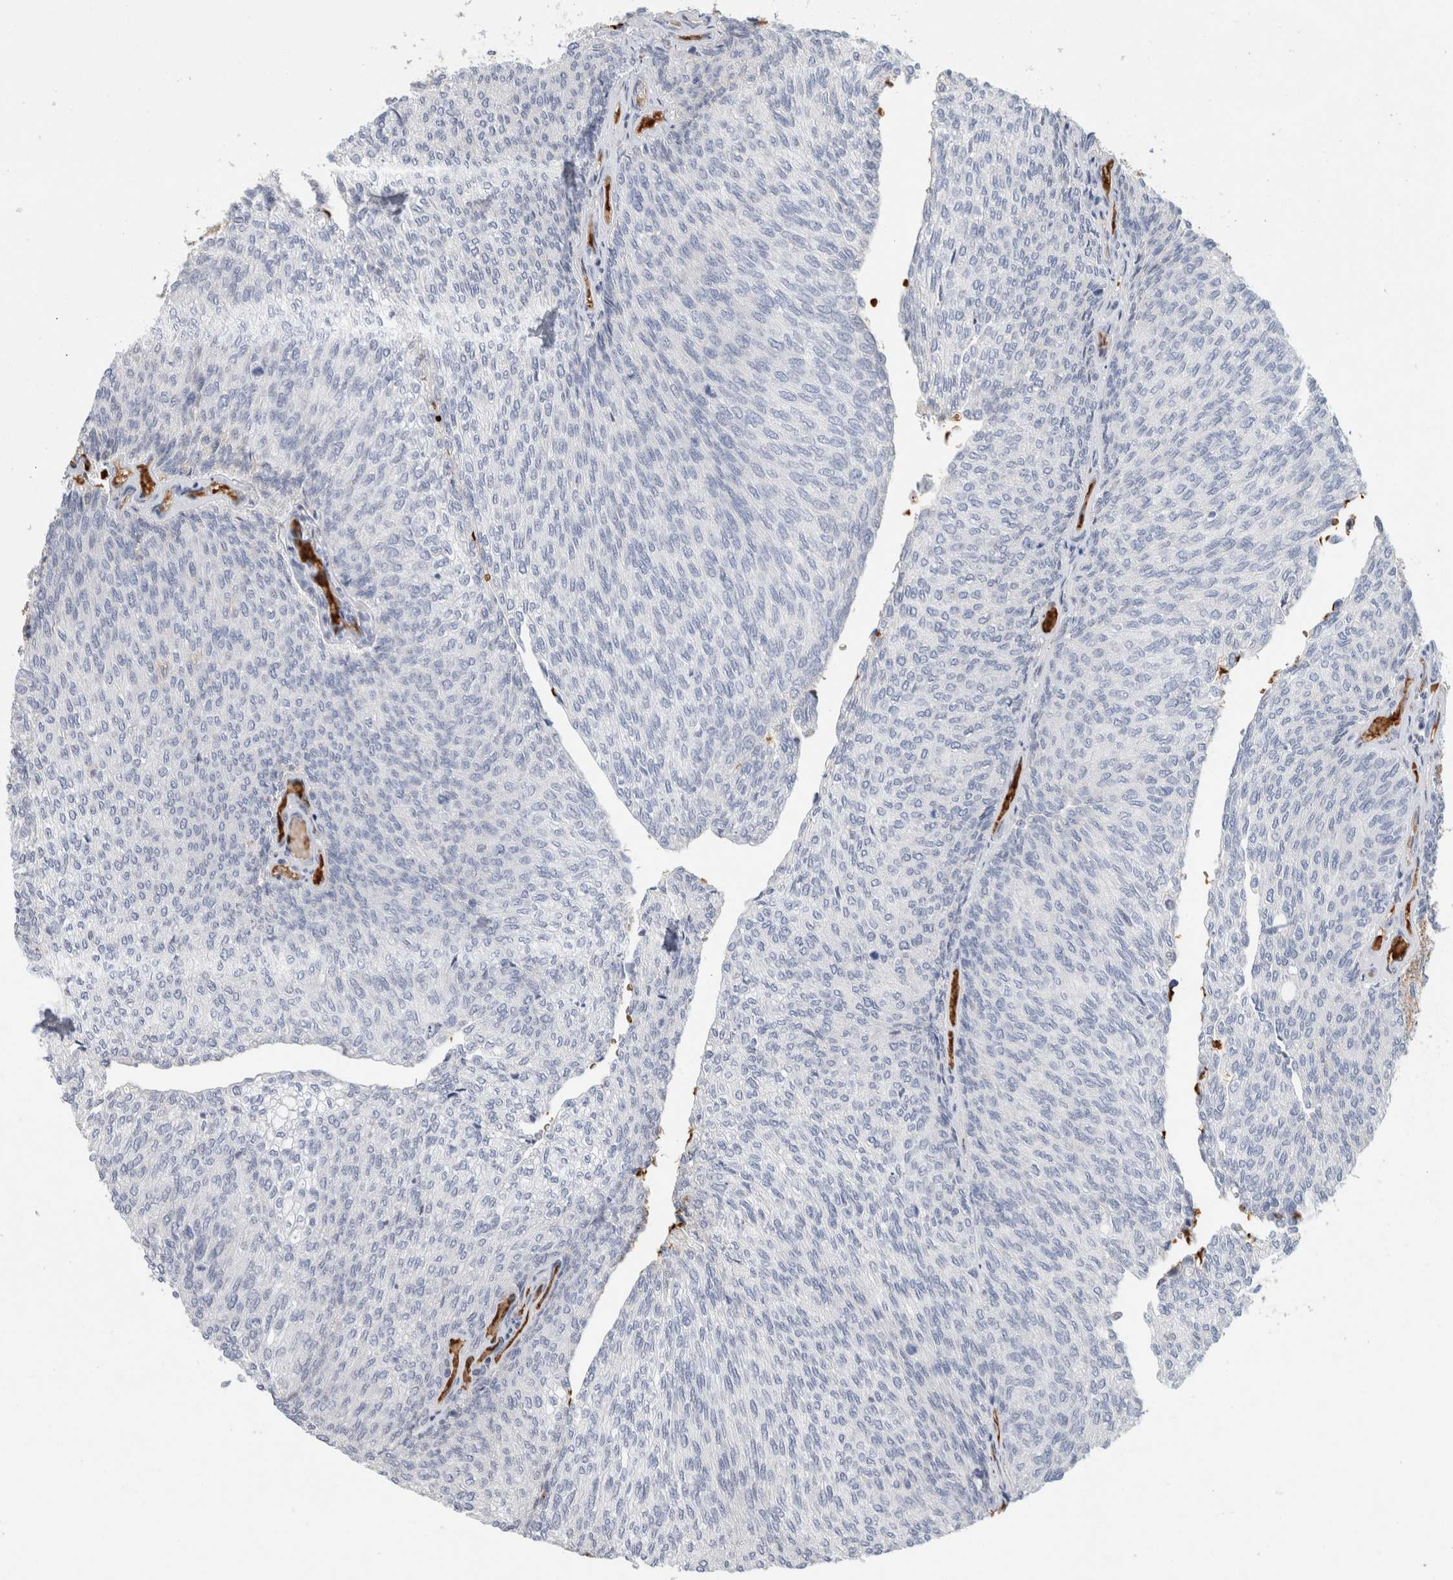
{"staining": {"intensity": "negative", "quantity": "none", "location": "none"}, "tissue": "urothelial cancer", "cell_type": "Tumor cells", "image_type": "cancer", "snomed": [{"axis": "morphology", "description": "Urothelial carcinoma, Low grade"}, {"axis": "topography", "description": "Urinary bladder"}], "caption": "An immunohistochemistry image of urothelial carcinoma (low-grade) is shown. There is no staining in tumor cells of urothelial carcinoma (low-grade). Nuclei are stained in blue.", "gene": "CA1", "patient": {"sex": "female", "age": 79}}